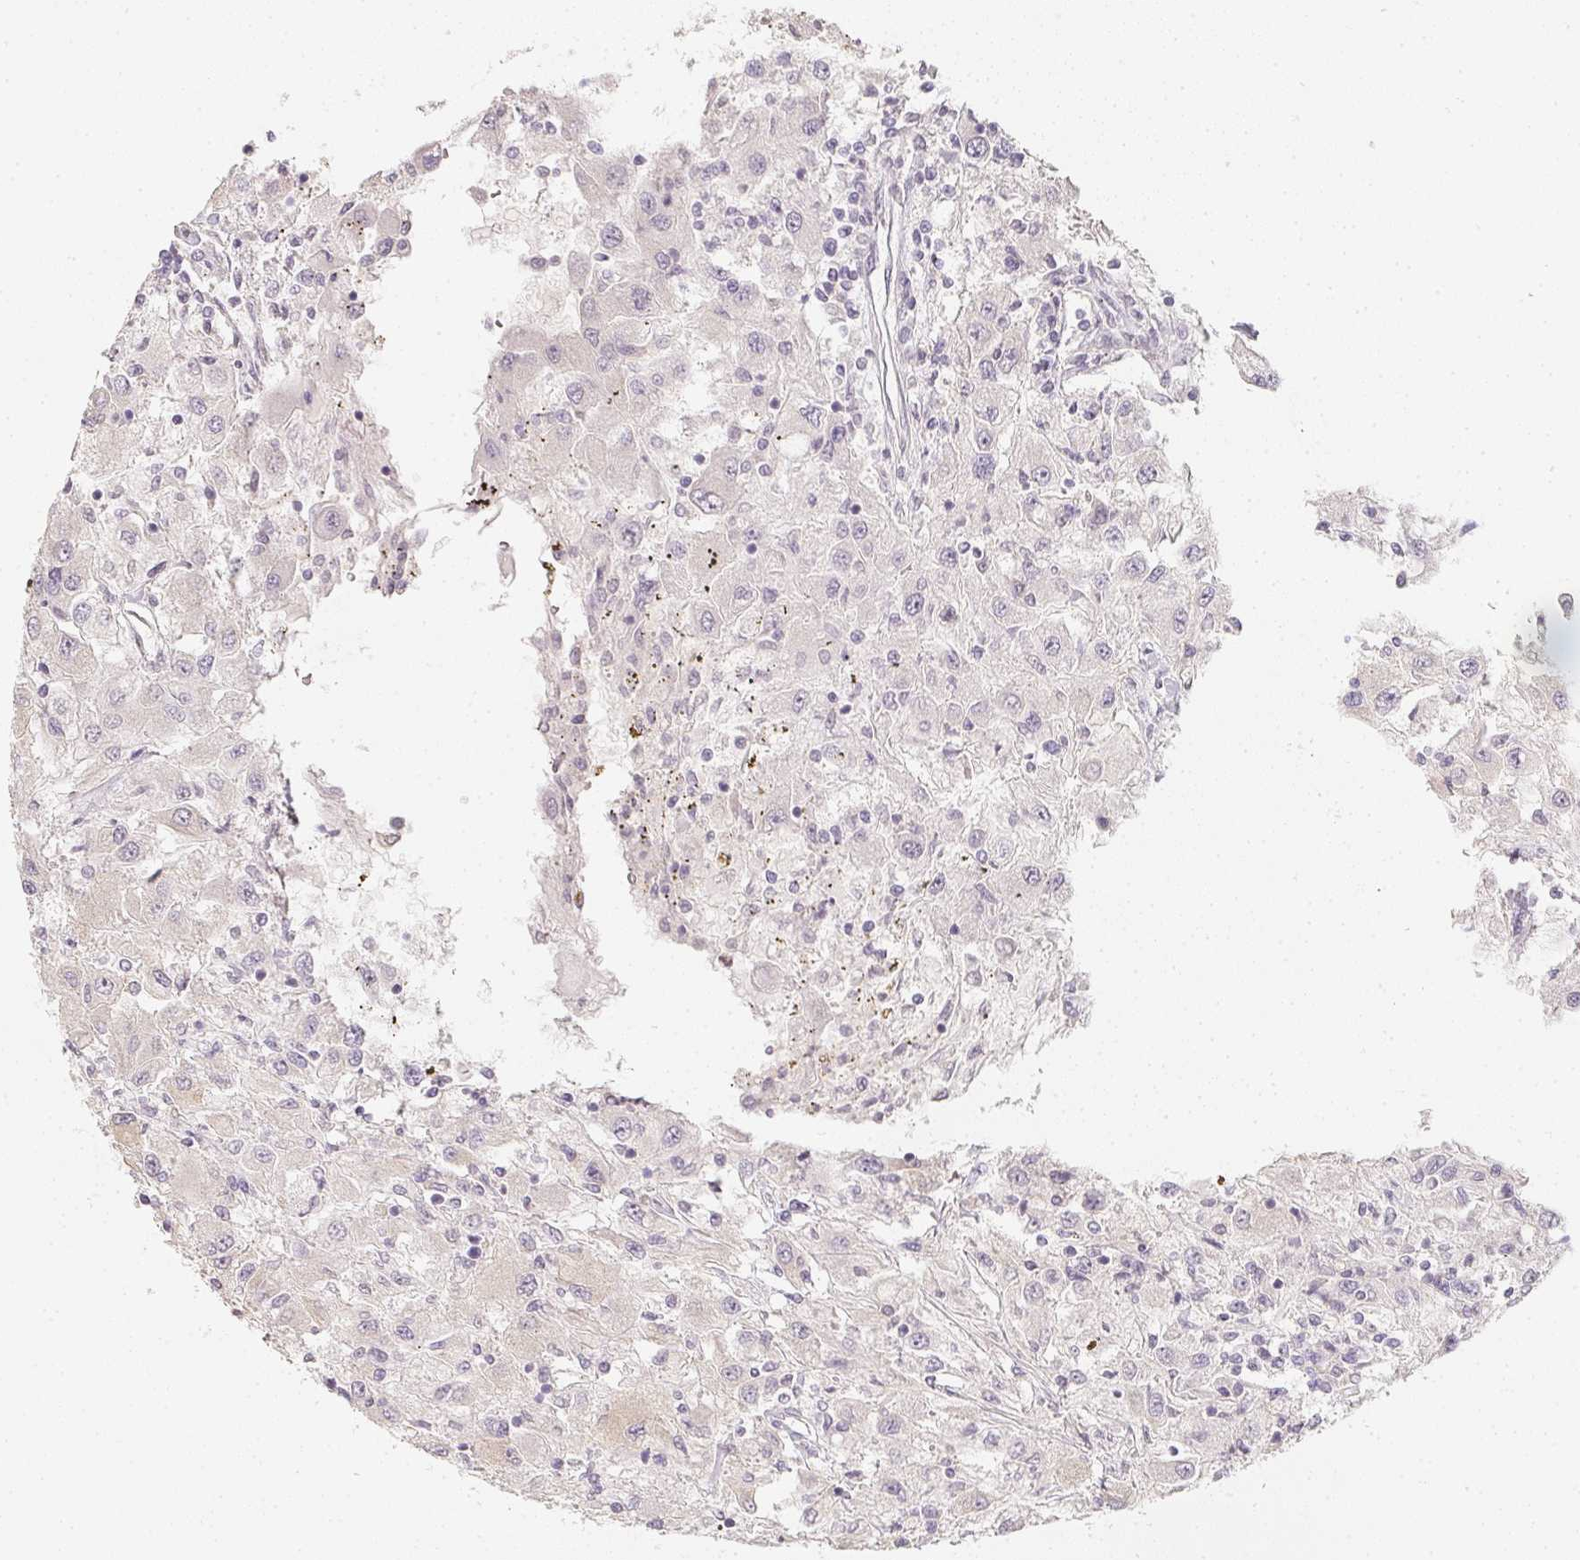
{"staining": {"intensity": "negative", "quantity": "none", "location": "none"}, "tissue": "renal cancer", "cell_type": "Tumor cells", "image_type": "cancer", "snomed": [{"axis": "morphology", "description": "Adenocarcinoma, NOS"}, {"axis": "topography", "description": "Kidney"}], "caption": "Renal adenocarcinoma stained for a protein using immunohistochemistry (IHC) exhibits no expression tumor cells.", "gene": "SOAT1", "patient": {"sex": "female", "age": 67}}